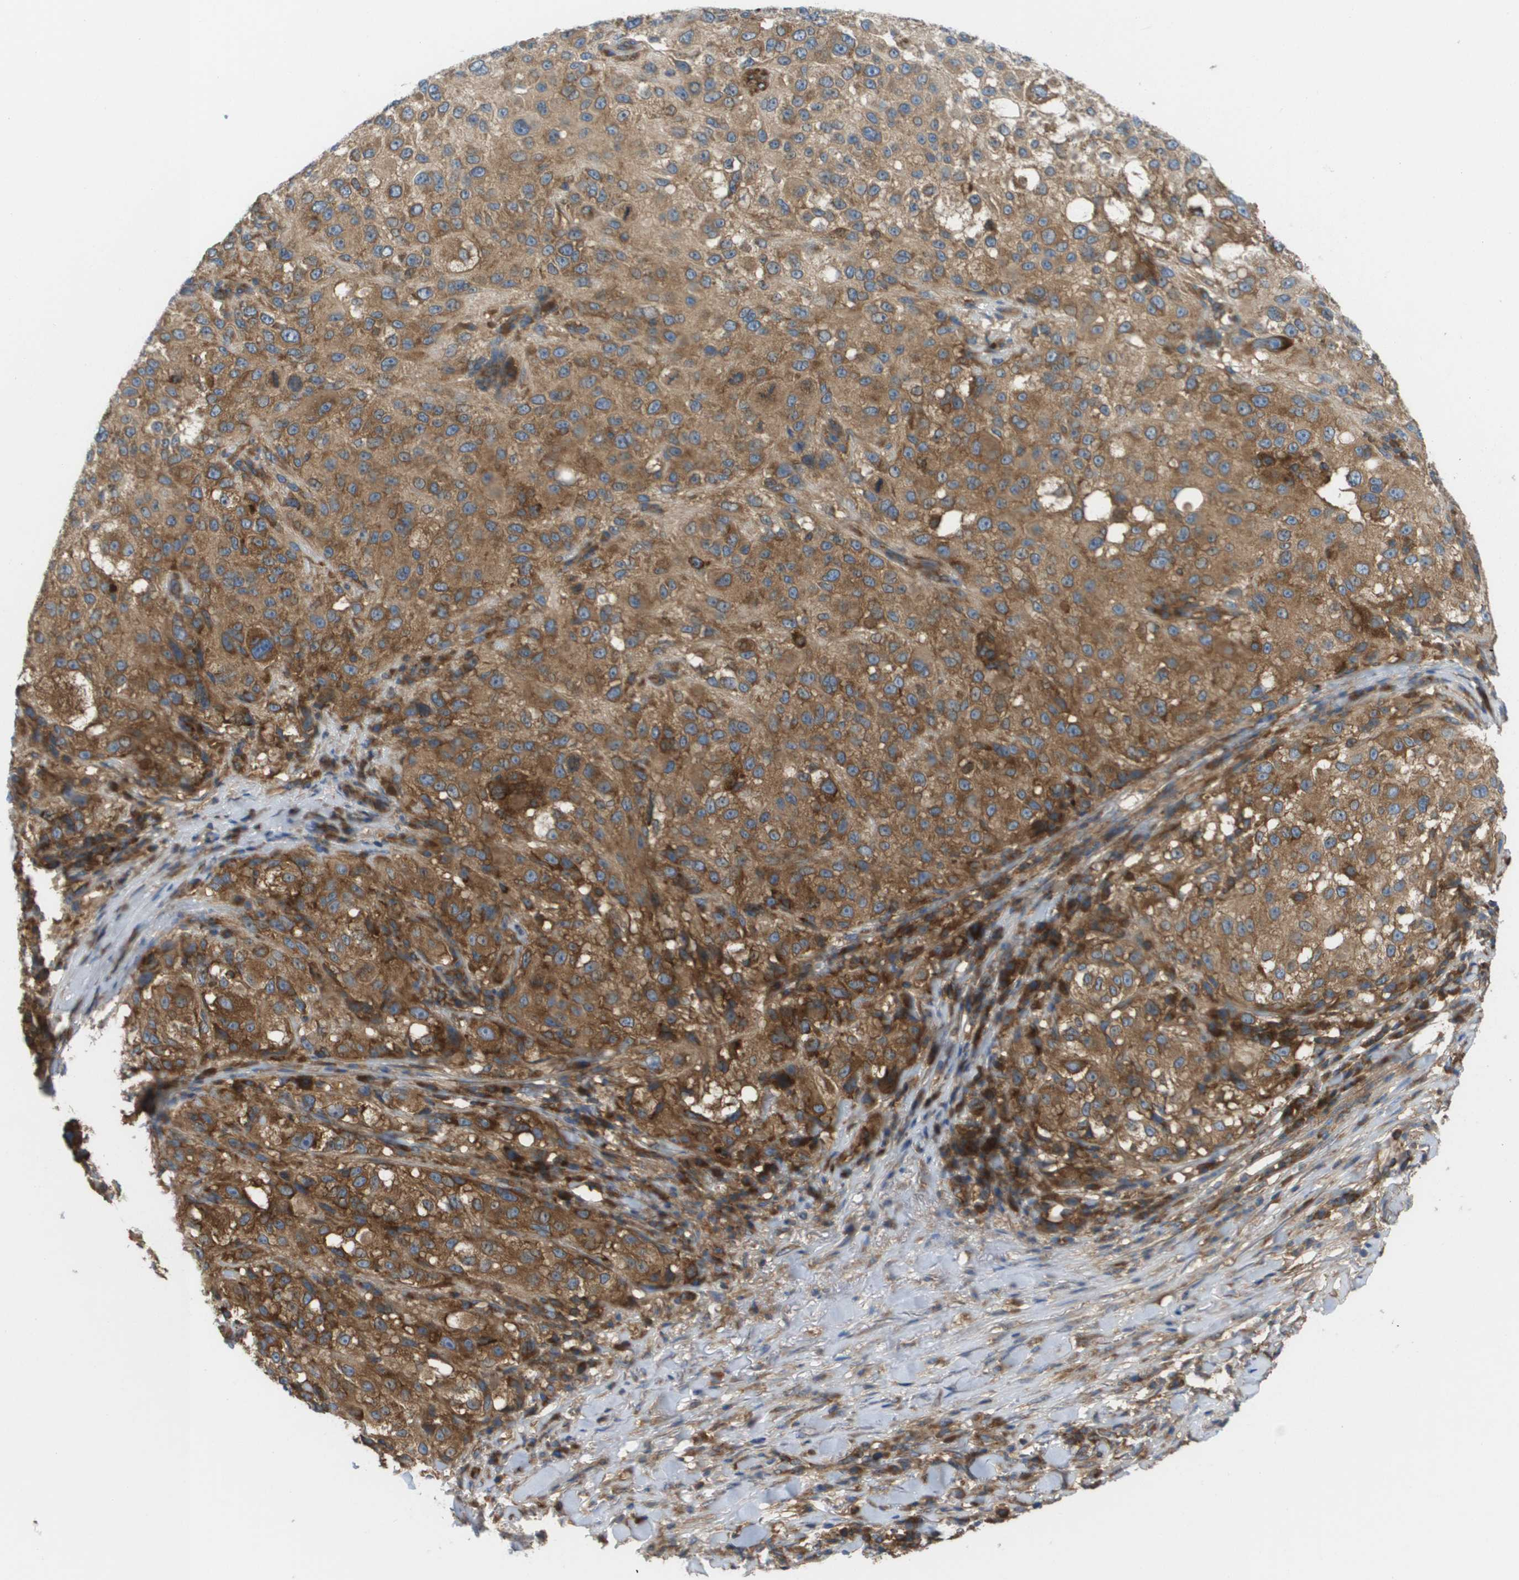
{"staining": {"intensity": "moderate", "quantity": ">75%", "location": "cytoplasmic/membranous"}, "tissue": "melanoma", "cell_type": "Tumor cells", "image_type": "cancer", "snomed": [{"axis": "morphology", "description": "Necrosis, NOS"}, {"axis": "morphology", "description": "Malignant melanoma, NOS"}, {"axis": "topography", "description": "Skin"}], "caption": "IHC (DAB) staining of malignant melanoma displays moderate cytoplasmic/membranous protein positivity in approximately >75% of tumor cells.", "gene": "EIF4G2", "patient": {"sex": "female", "age": 87}}